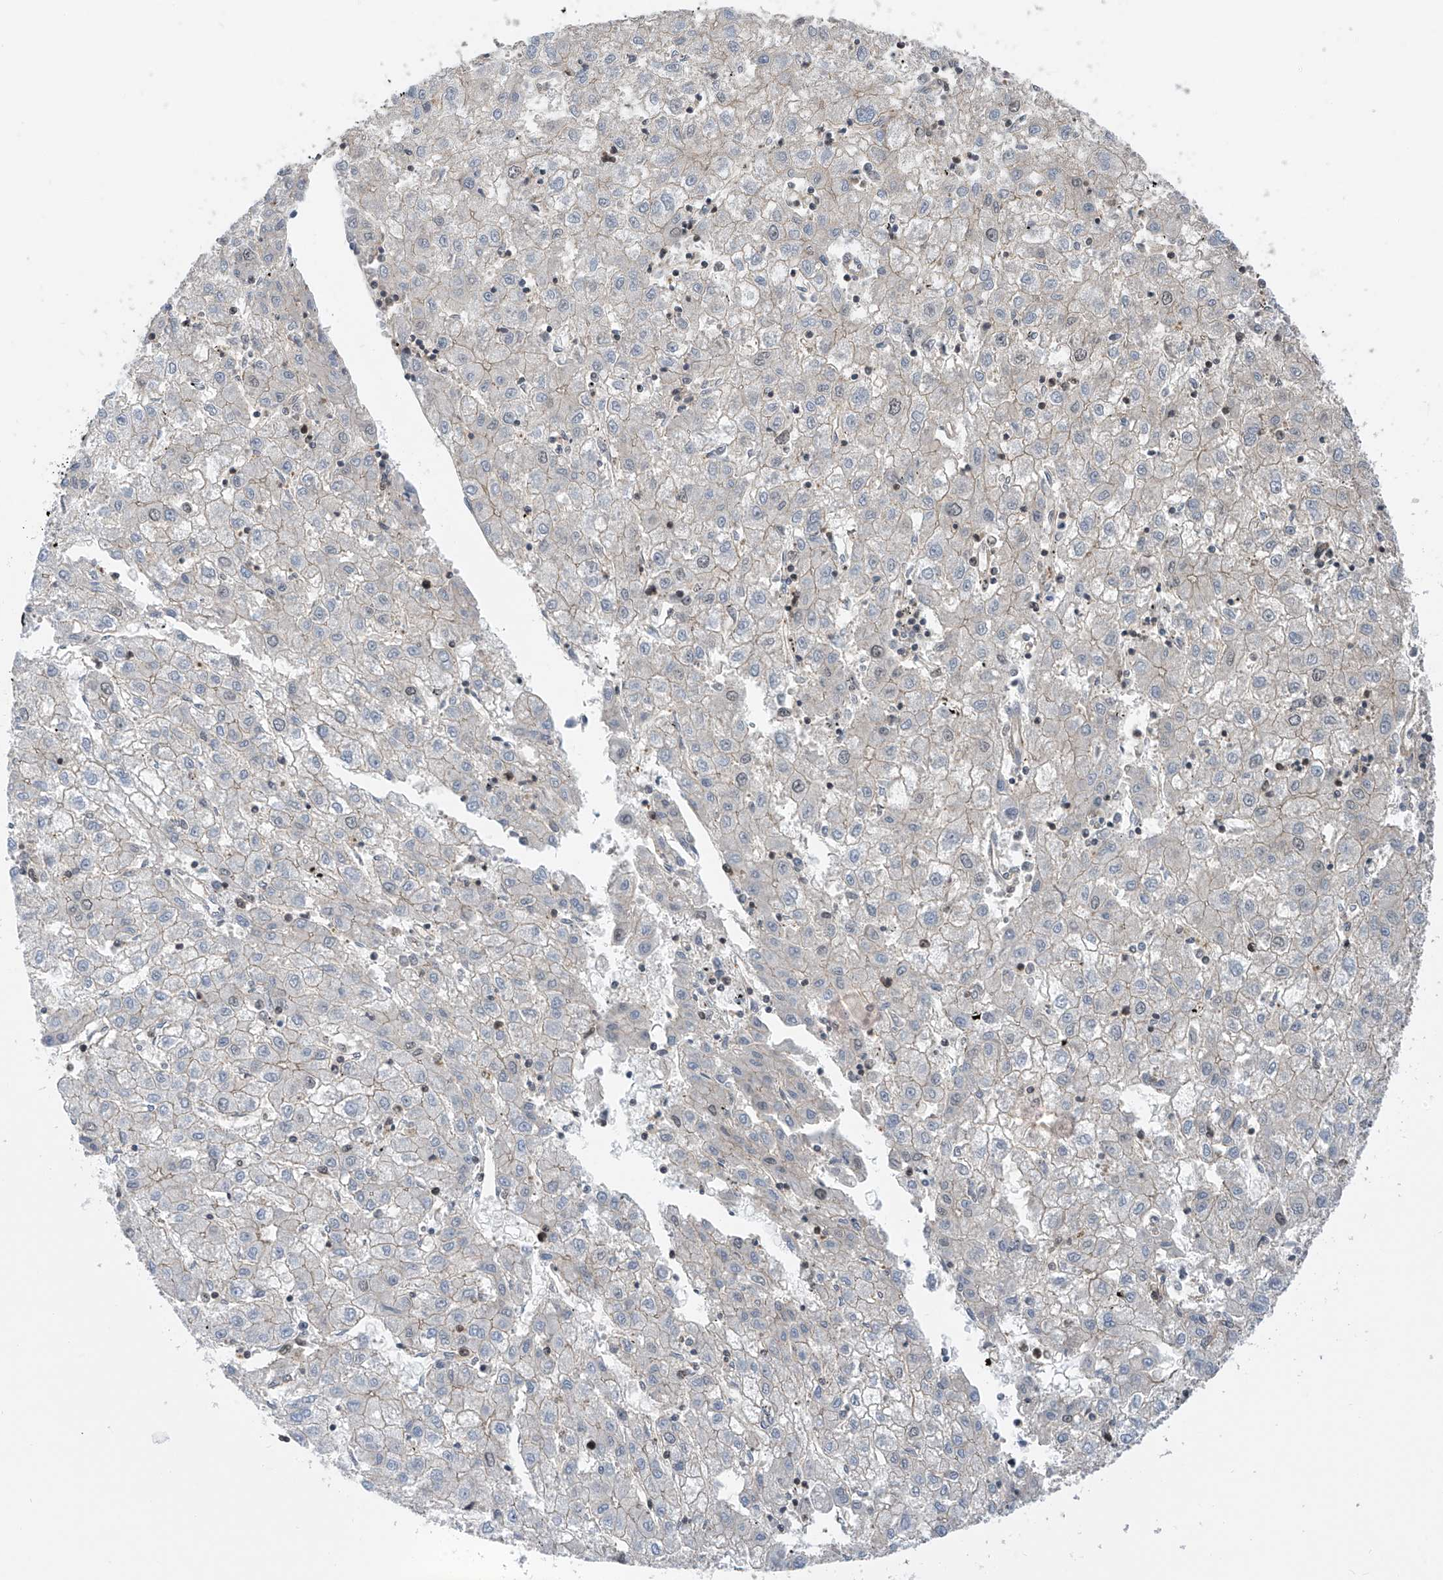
{"staining": {"intensity": "negative", "quantity": "none", "location": "none"}, "tissue": "liver cancer", "cell_type": "Tumor cells", "image_type": "cancer", "snomed": [{"axis": "morphology", "description": "Carcinoma, Hepatocellular, NOS"}, {"axis": "topography", "description": "Liver"}], "caption": "Immunohistochemistry image of neoplastic tissue: hepatocellular carcinoma (liver) stained with DAB demonstrates no significant protein expression in tumor cells.", "gene": "DNAJC9", "patient": {"sex": "male", "age": 72}}